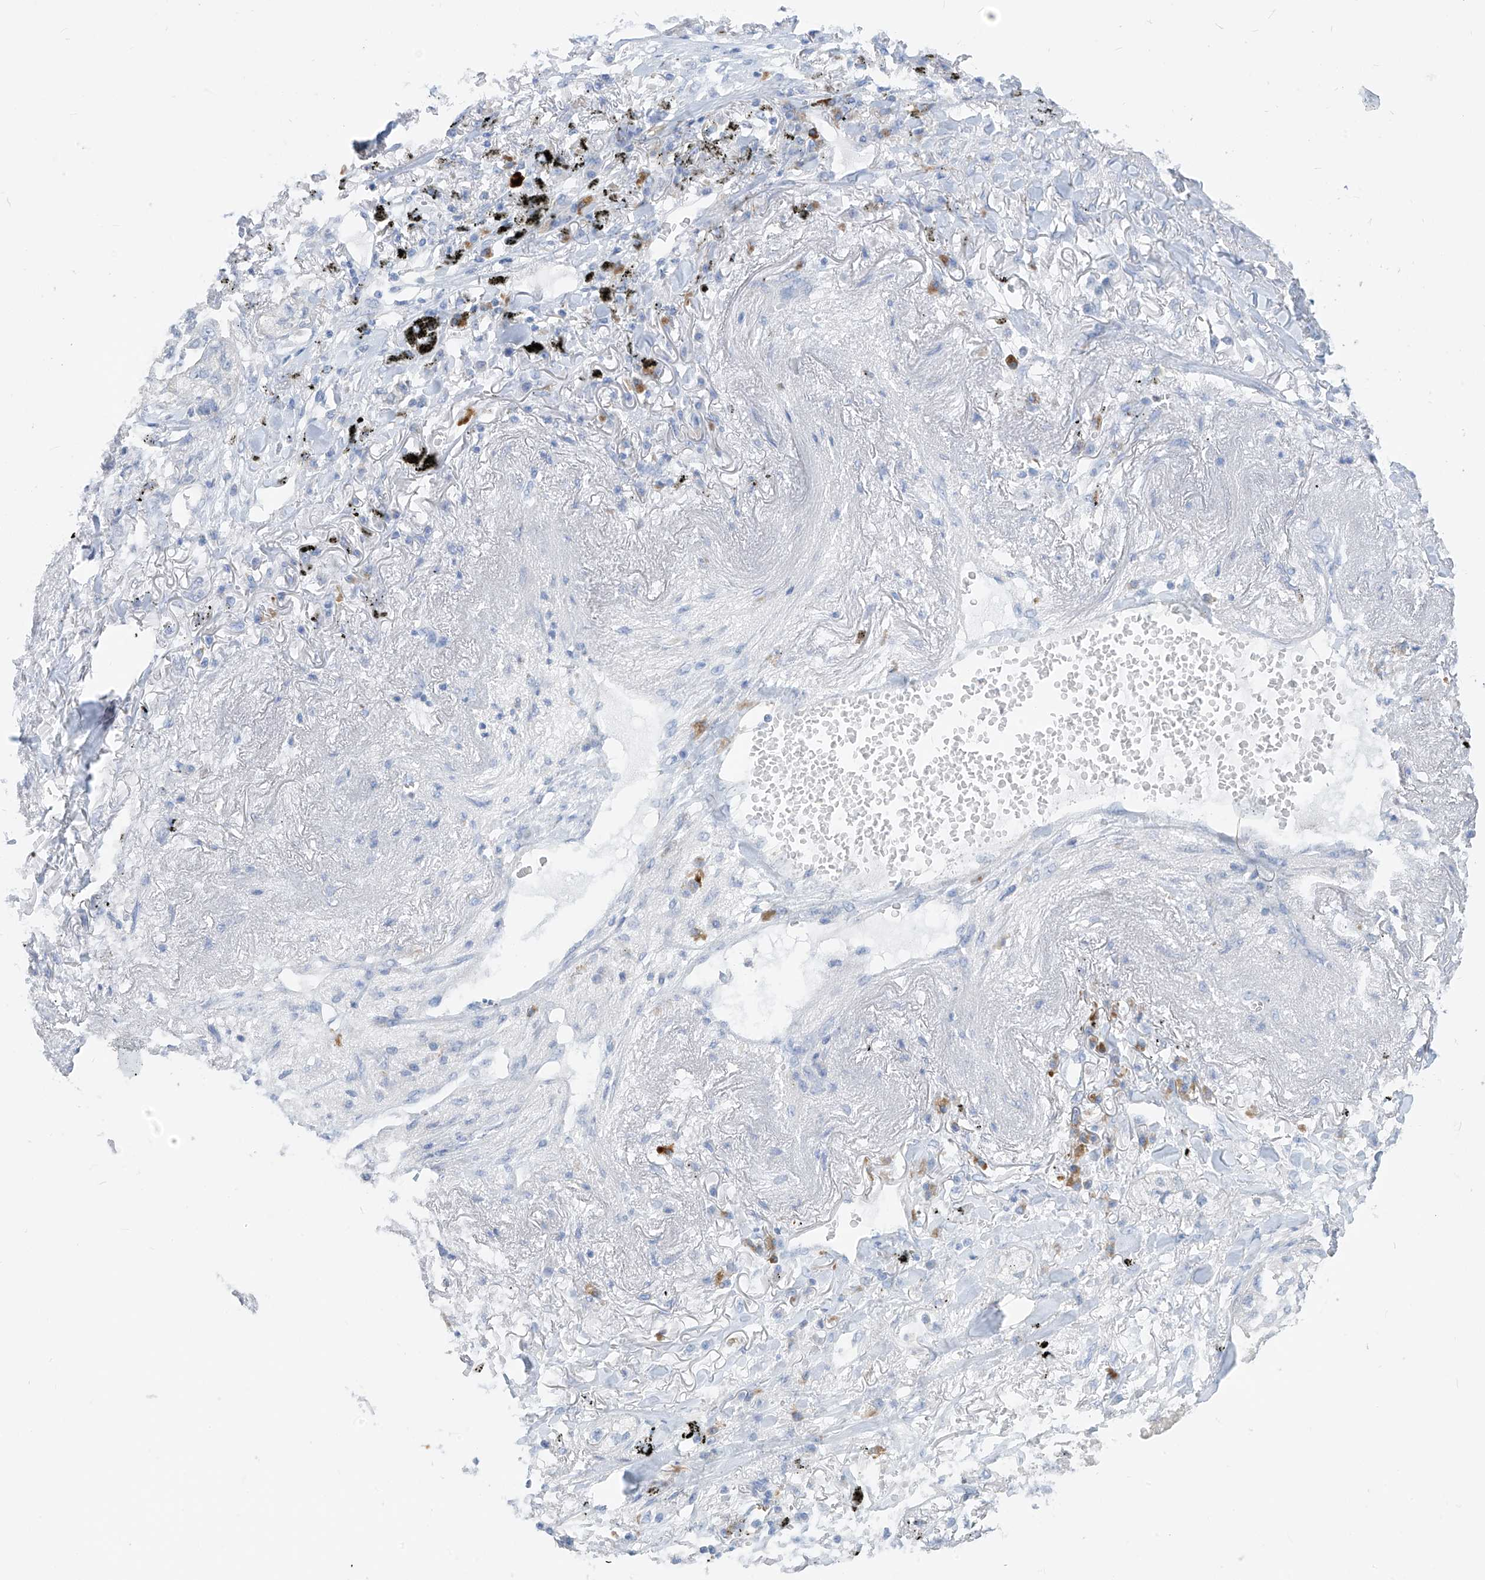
{"staining": {"intensity": "negative", "quantity": "none", "location": "none"}, "tissue": "lung cancer", "cell_type": "Tumor cells", "image_type": "cancer", "snomed": [{"axis": "morphology", "description": "Adenocarcinoma, NOS"}, {"axis": "topography", "description": "Lung"}], "caption": "The photomicrograph demonstrates no staining of tumor cells in lung adenocarcinoma.", "gene": "ZNF404", "patient": {"sex": "male", "age": 65}}